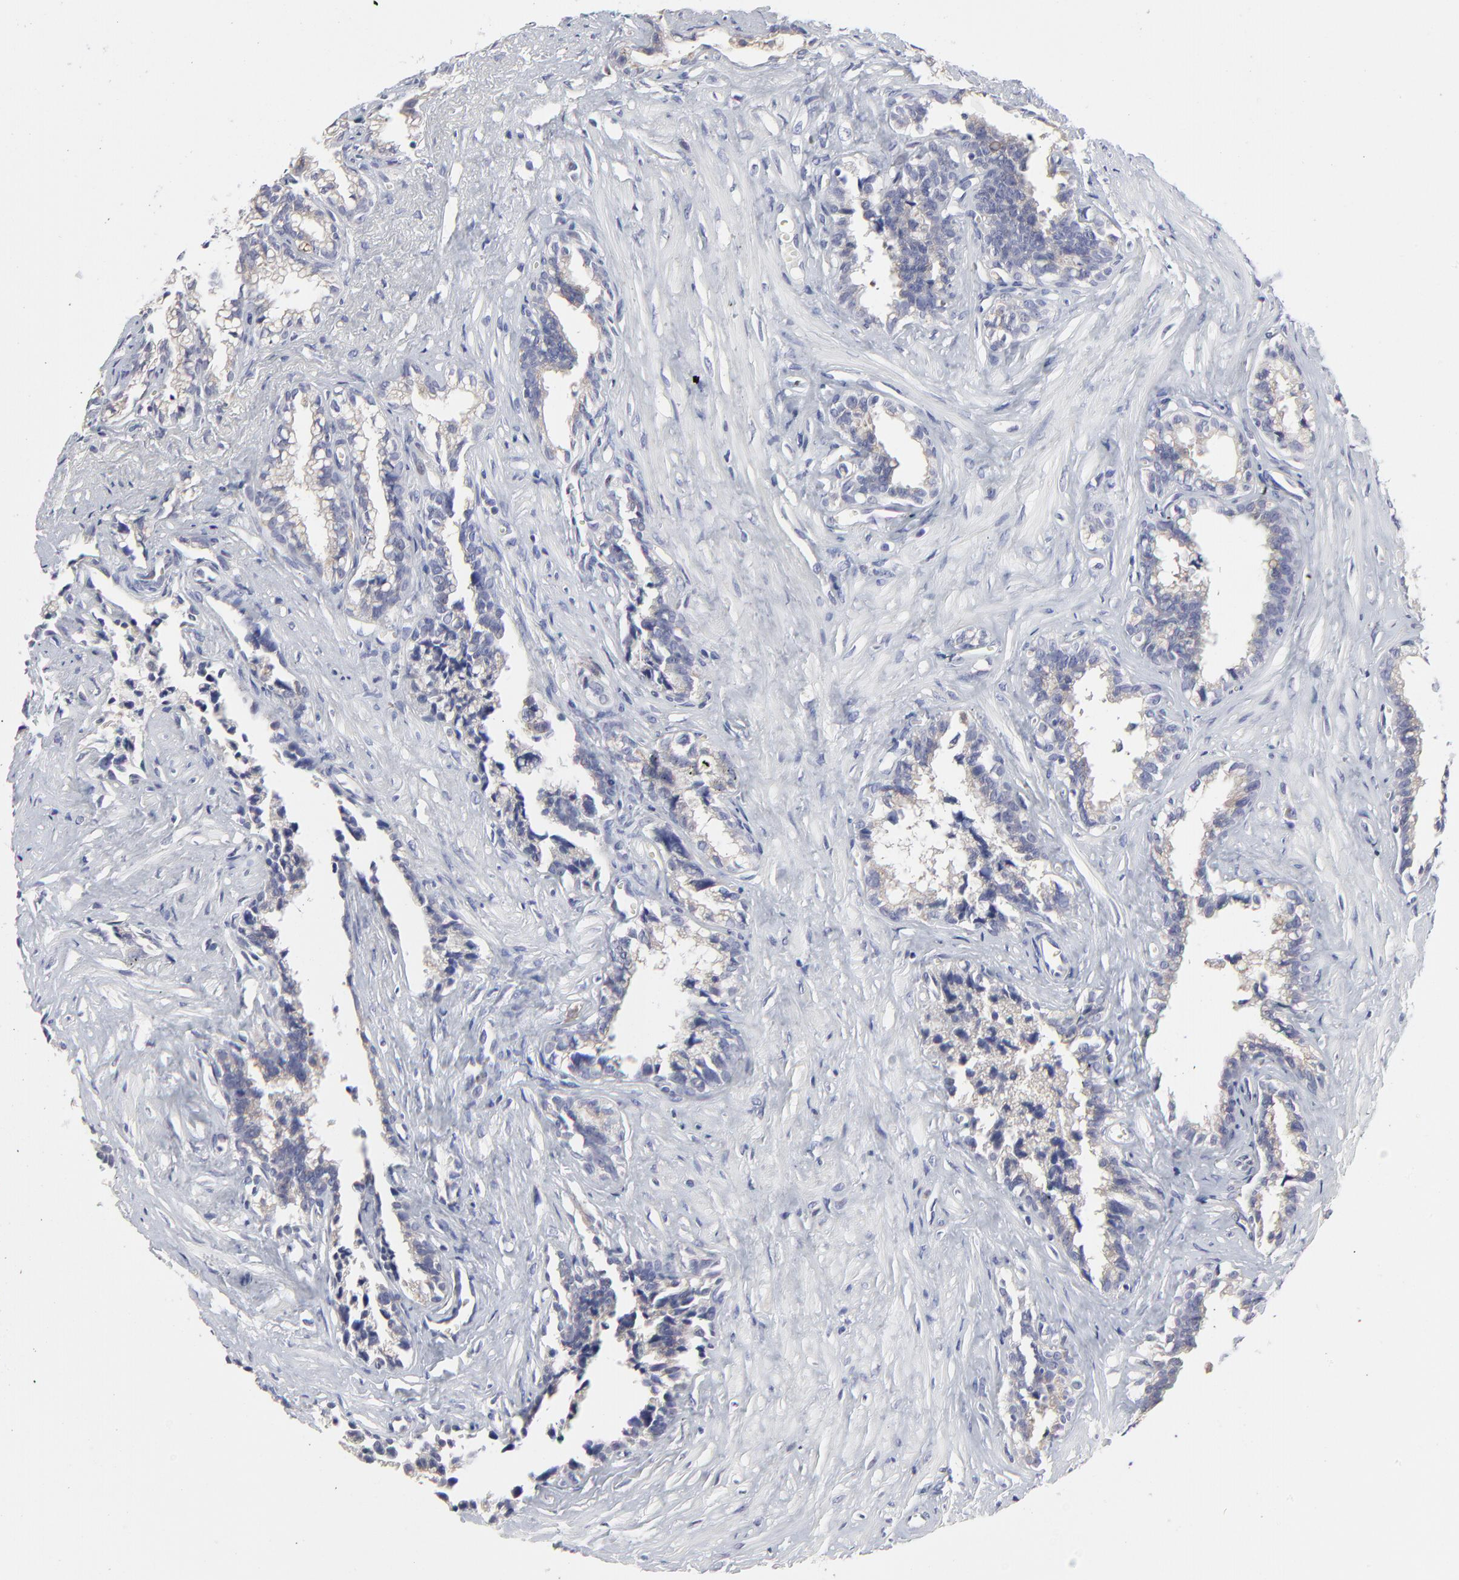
{"staining": {"intensity": "weak", "quantity": "<25%", "location": "cytoplasmic/membranous"}, "tissue": "seminal vesicle", "cell_type": "Glandular cells", "image_type": "normal", "snomed": [{"axis": "morphology", "description": "Normal tissue, NOS"}, {"axis": "topography", "description": "Seminal veicle"}], "caption": "High power microscopy photomicrograph of an IHC photomicrograph of unremarkable seminal vesicle, revealing no significant staining in glandular cells.", "gene": "NCAPH", "patient": {"sex": "male", "age": 60}}